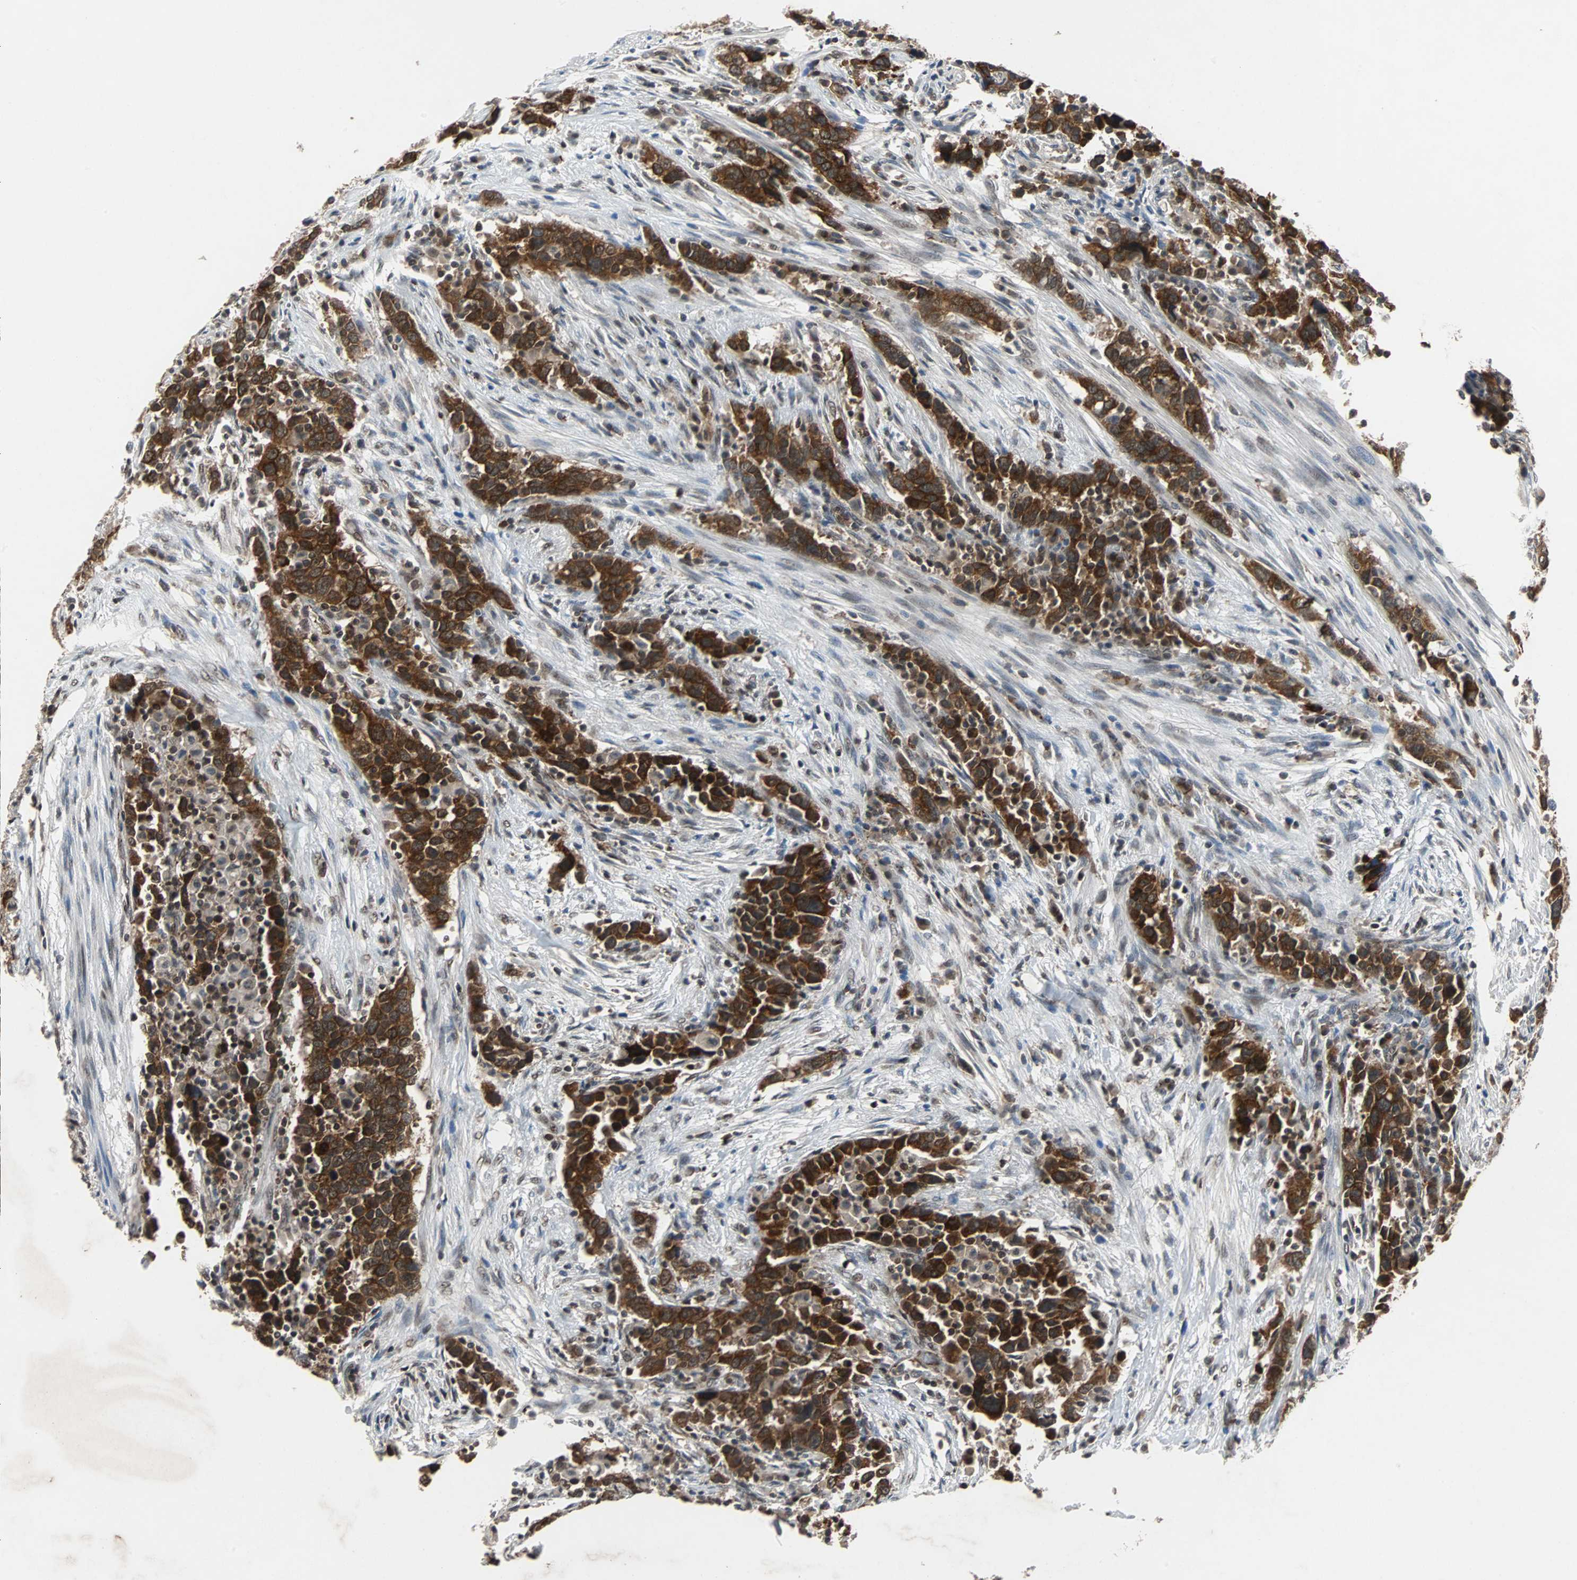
{"staining": {"intensity": "strong", "quantity": ">75%", "location": "cytoplasmic/membranous"}, "tissue": "urothelial cancer", "cell_type": "Tumor cells", "image_type": "cancer", "snomed": [{"axis": "morphology", "description": "Urothelial carcinoma, High grade"}, {"axis": "topography", "description": "Urinary bladder"}], "caption": "An IHC micrograph of tumor tissue is shown. Protein staining in brown labels strong cytoplasmic/membranous positivity in urothelial cancer within tumor cells. (DAB (3,3'-diaminobenzidine) IHC with brightfield microscopy, high magnification).", "gene": "LSR", "patient": {"sex": "male", "age": 61}}